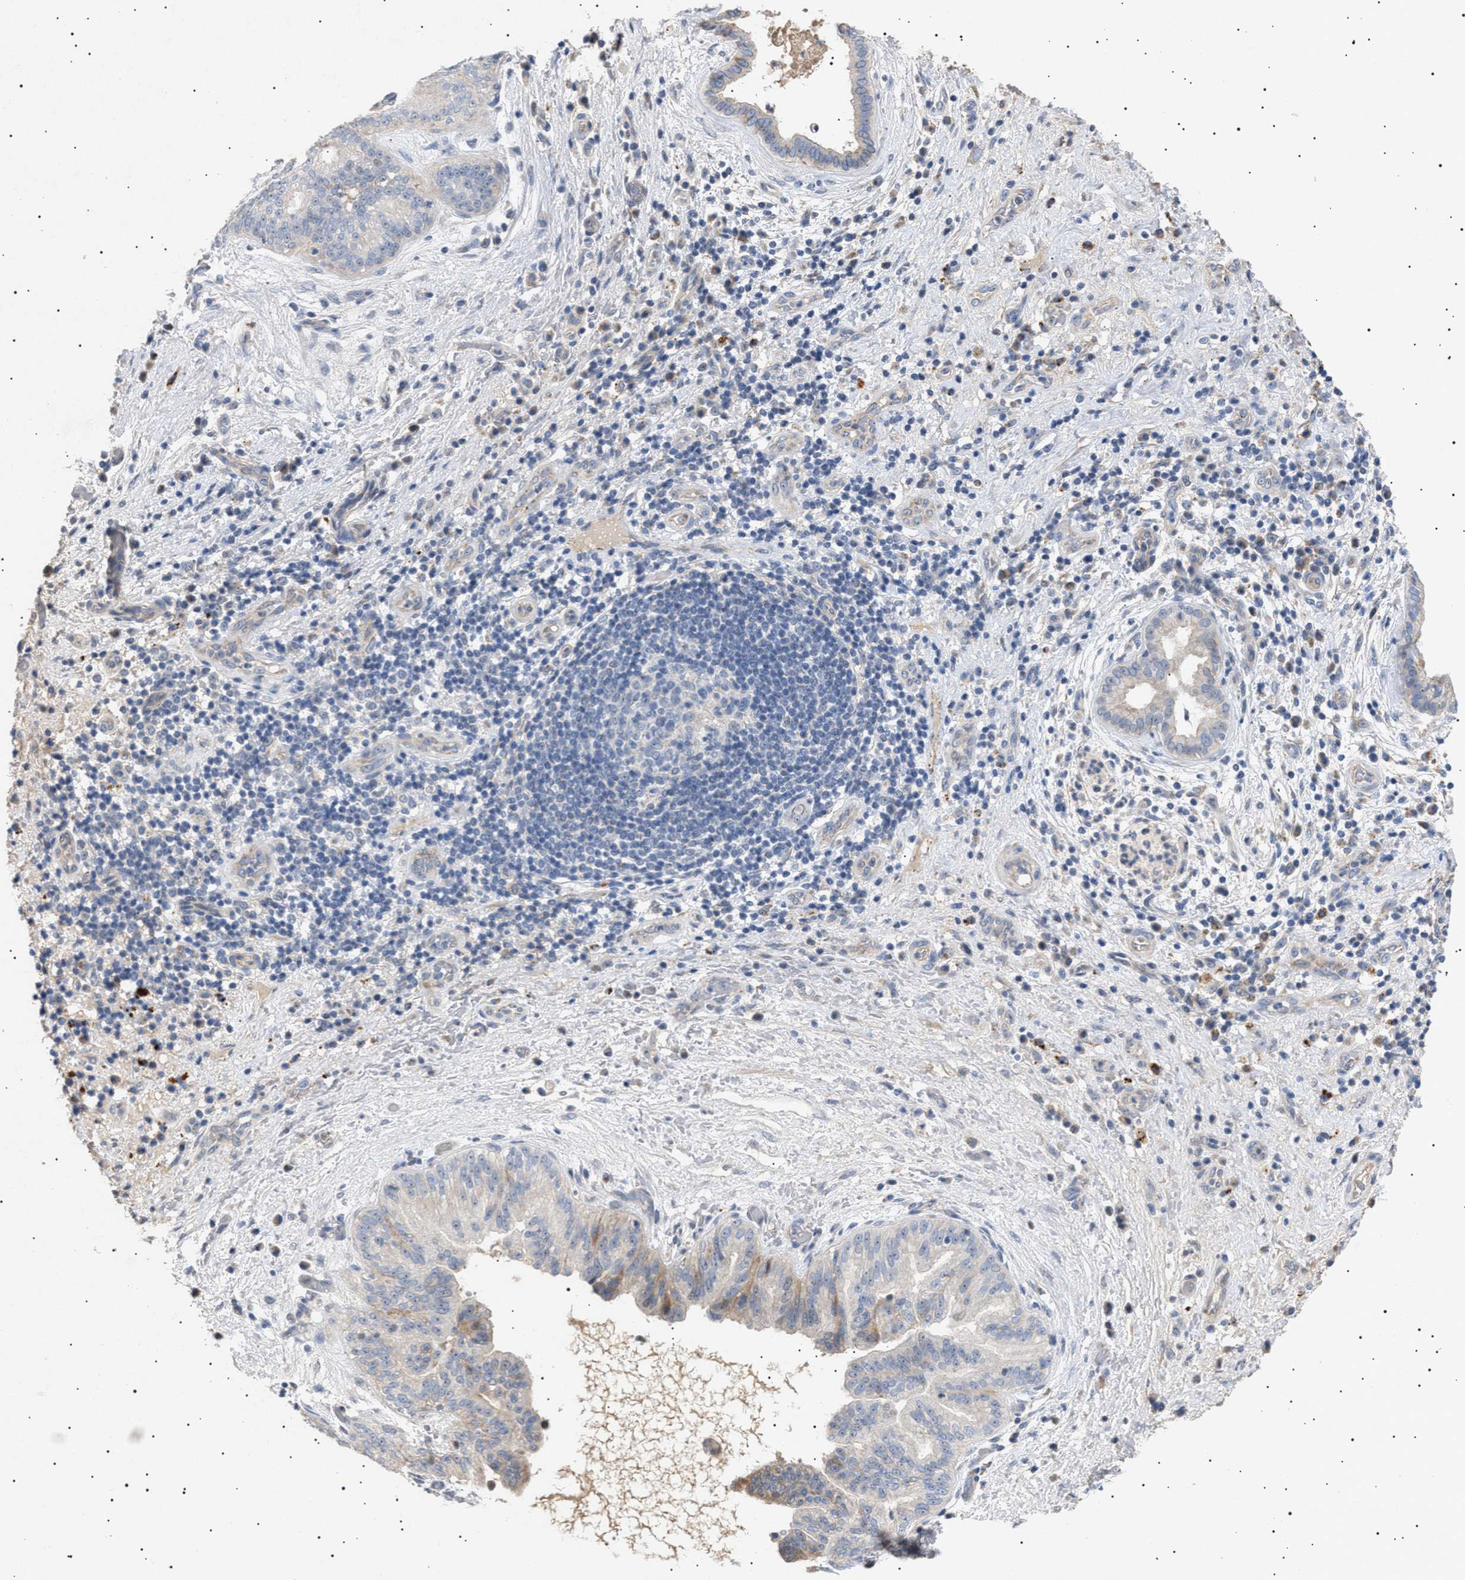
{"staining": {"intensity": "weak", "quantity": "<25%", "location": "cytoplasmic/membranous"}, "tissue": "liver cancer", "cell_type": "Tumor cells", "image_type": "cancer", "snomed": [{"axis": "morphology", "description": "Cholangiocarcinoma"}, {"axis": "topography", "description": "Liver"}], "caption": "The IHC micrograph has no significant positivity in tumor cells of cholangiocarcinoma (liver) tissue.", "gene": "SIRT5", "patient": {"sex": "female", "age": 38}}